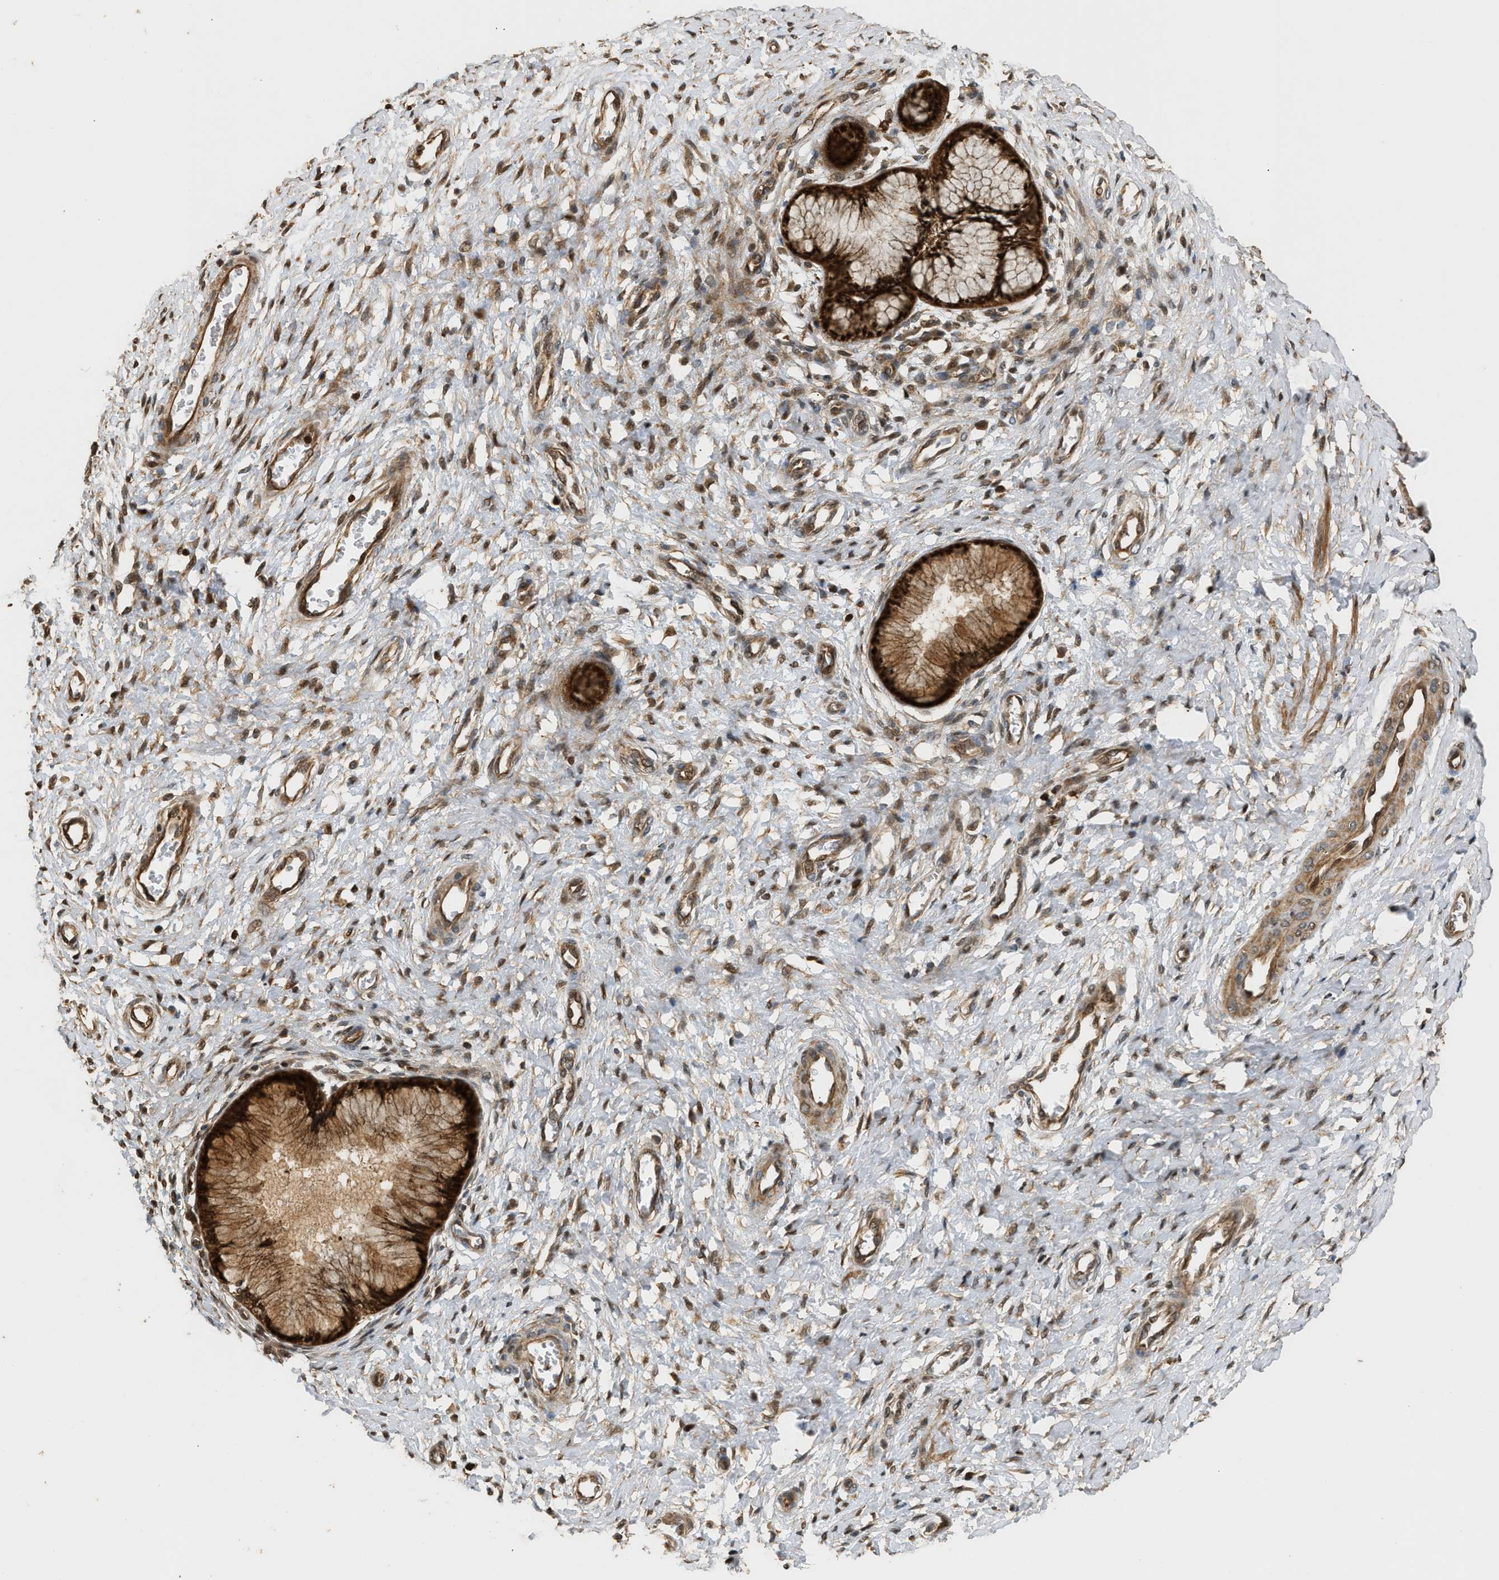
{"staining": {"intensity": "strong", "quantity": ">75%", "location": "cytoplasmic/membranous"}, "tissue": "cervix", "cell_type": "Glandular cells", "image_type": "normal", "snomed": [{"axis": "morphology", "description": "Normal tissue, NOS"}, {"axis": "topography", "description": "Cervix"}], "caption": "Protein staining displays strong cytoplasmic/membranous expression in approximately >75% of glandular cells in unremarkable cervix. Nuclei are stained in blue.", "gene": "ENSG00000282218", "patient": {"sex": "female", "age": 55}}